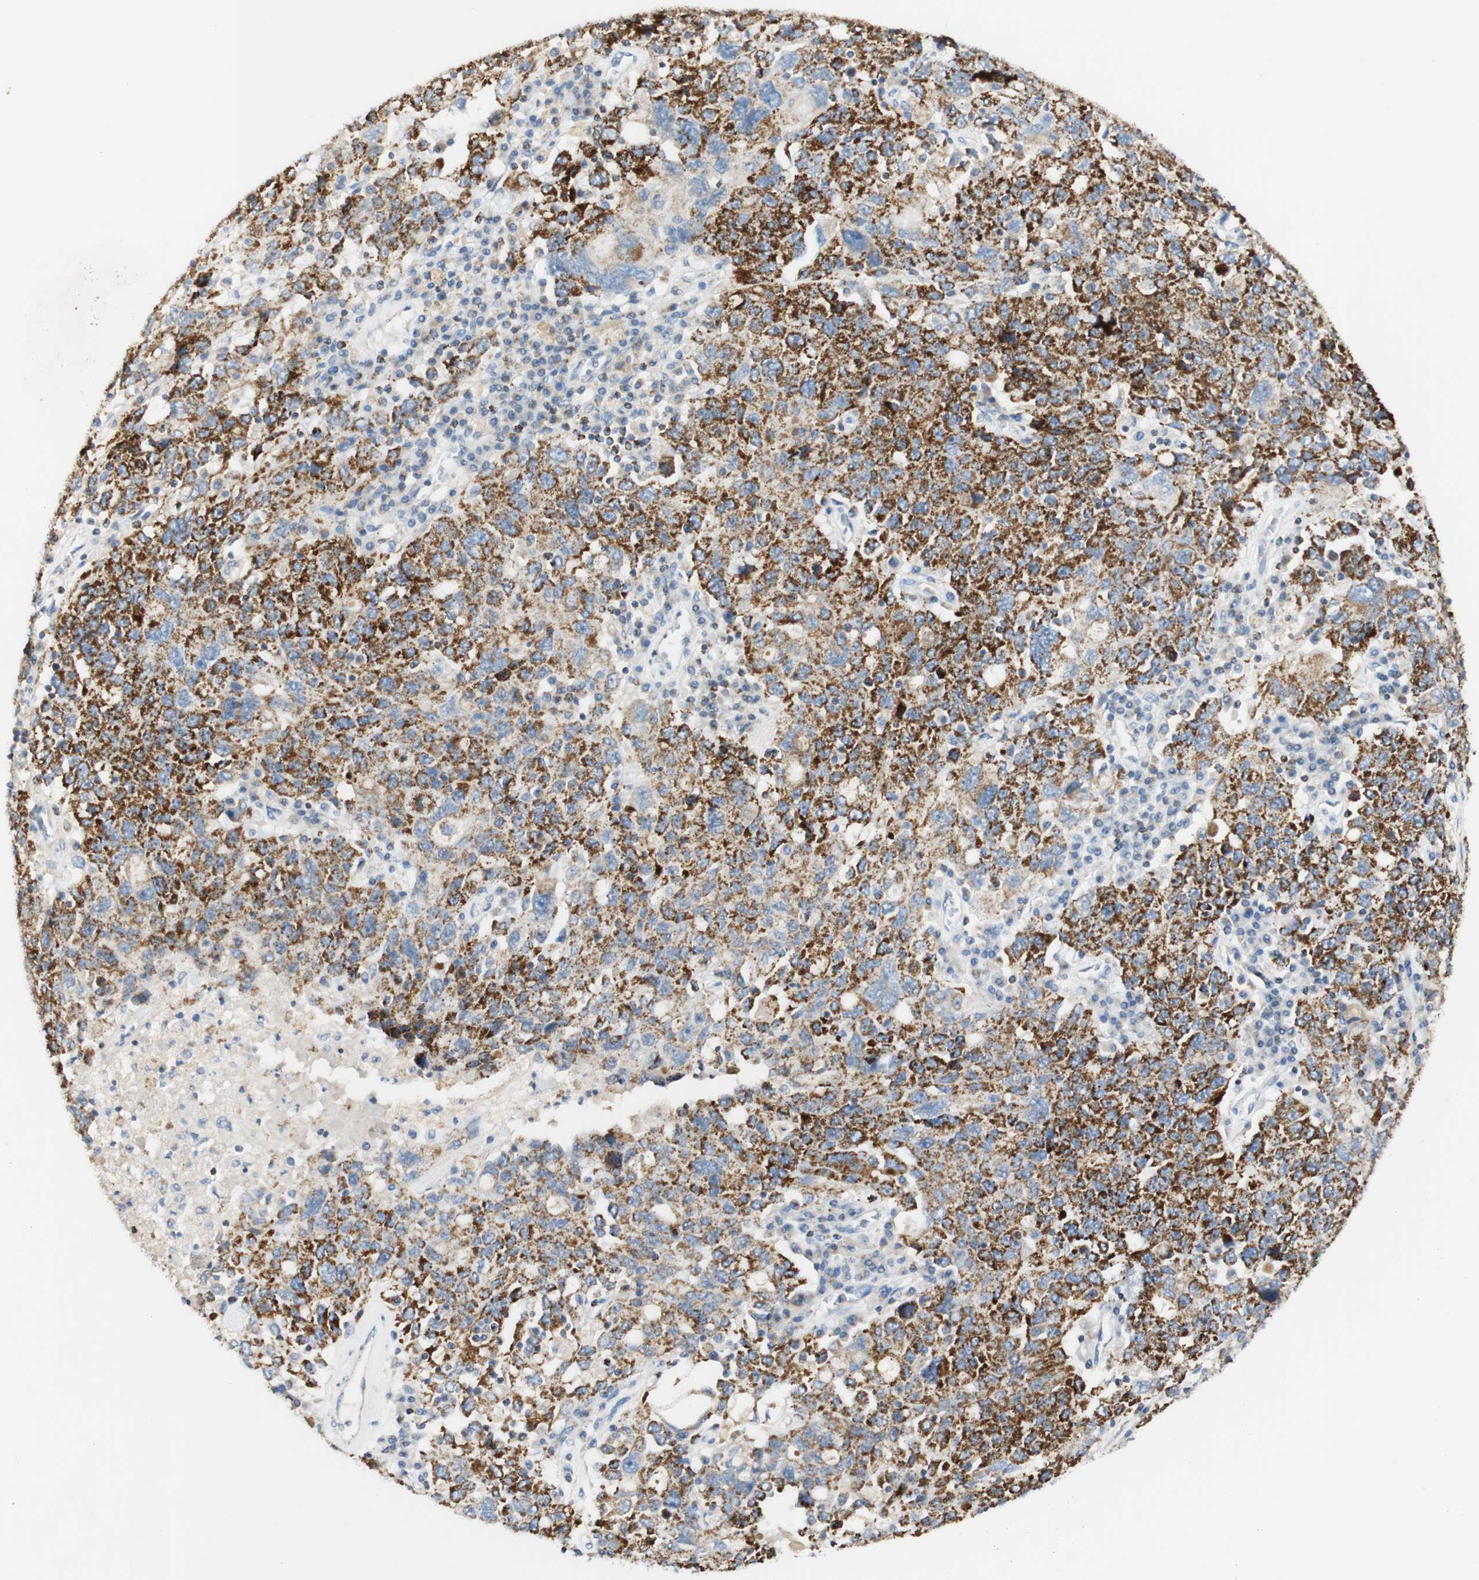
{"staining": {"intensity": "strong", "quantity": ">75%", "location": "cytoplasmic/membranous"}, "tissue": "ovarian cancer", "cell_type": "Tumor cells", "image_type": "cancer", "snomed": [{"axis": "morphology", "description": "Carcinoma, endometroid"}, {"axis": "topography", "description": "Ovary"}], "caption": "High-magnification brightfield microscopy of ovarian endometroid carcinoma stained with DAB (3,3'-diaminobenzidine) (brown) and counterstained with hematoxylin (blue). tumor cells exhibit strong cytoplasmic/membranous expression is appreciated in approximately>75% of cells.", "gene": "OXCT1", "patient": {"sex": "female", "age": 62}}